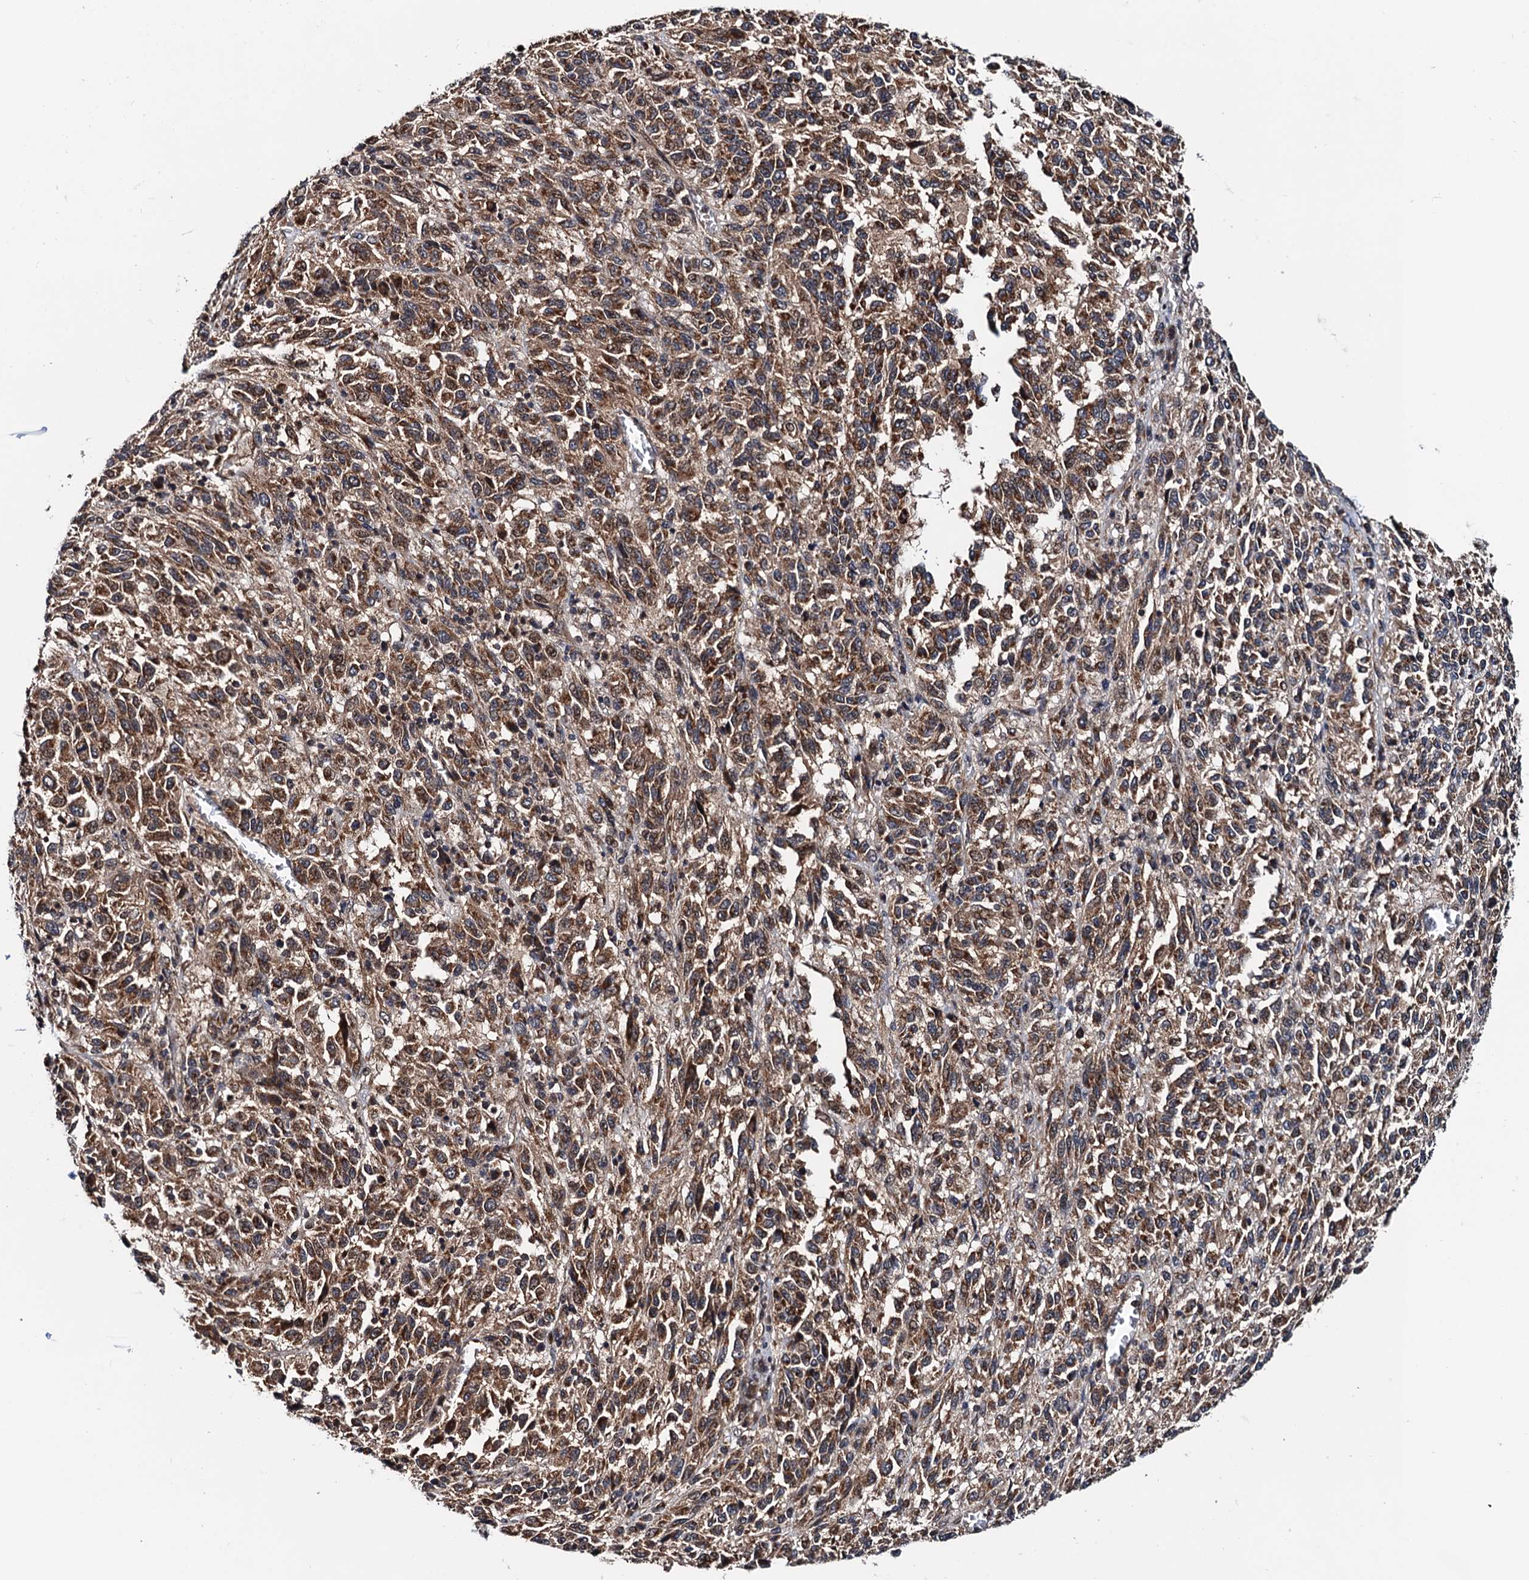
{"staining": {"intensity": "strong", "quantity": ">75%", "location": "cytoplasmic/membranous"}, "tissue": "melanoma", "cell_type": "Tumor cells", "image_type": "cancer", "snomed": [{"axis": "morphology", "description": "Malignant melanoma, Metastatic site"}, {"axis": "topography", "description": "Lung"}], "caption": "Human malignant melanoma (metastatic site) stained with a brown dye reveals strong cytoplasmic/membranous positive positivity in approximately >75% of tumor cells.", "gene": "NAA16", "patient": {"sex": "male", "age": 64}}